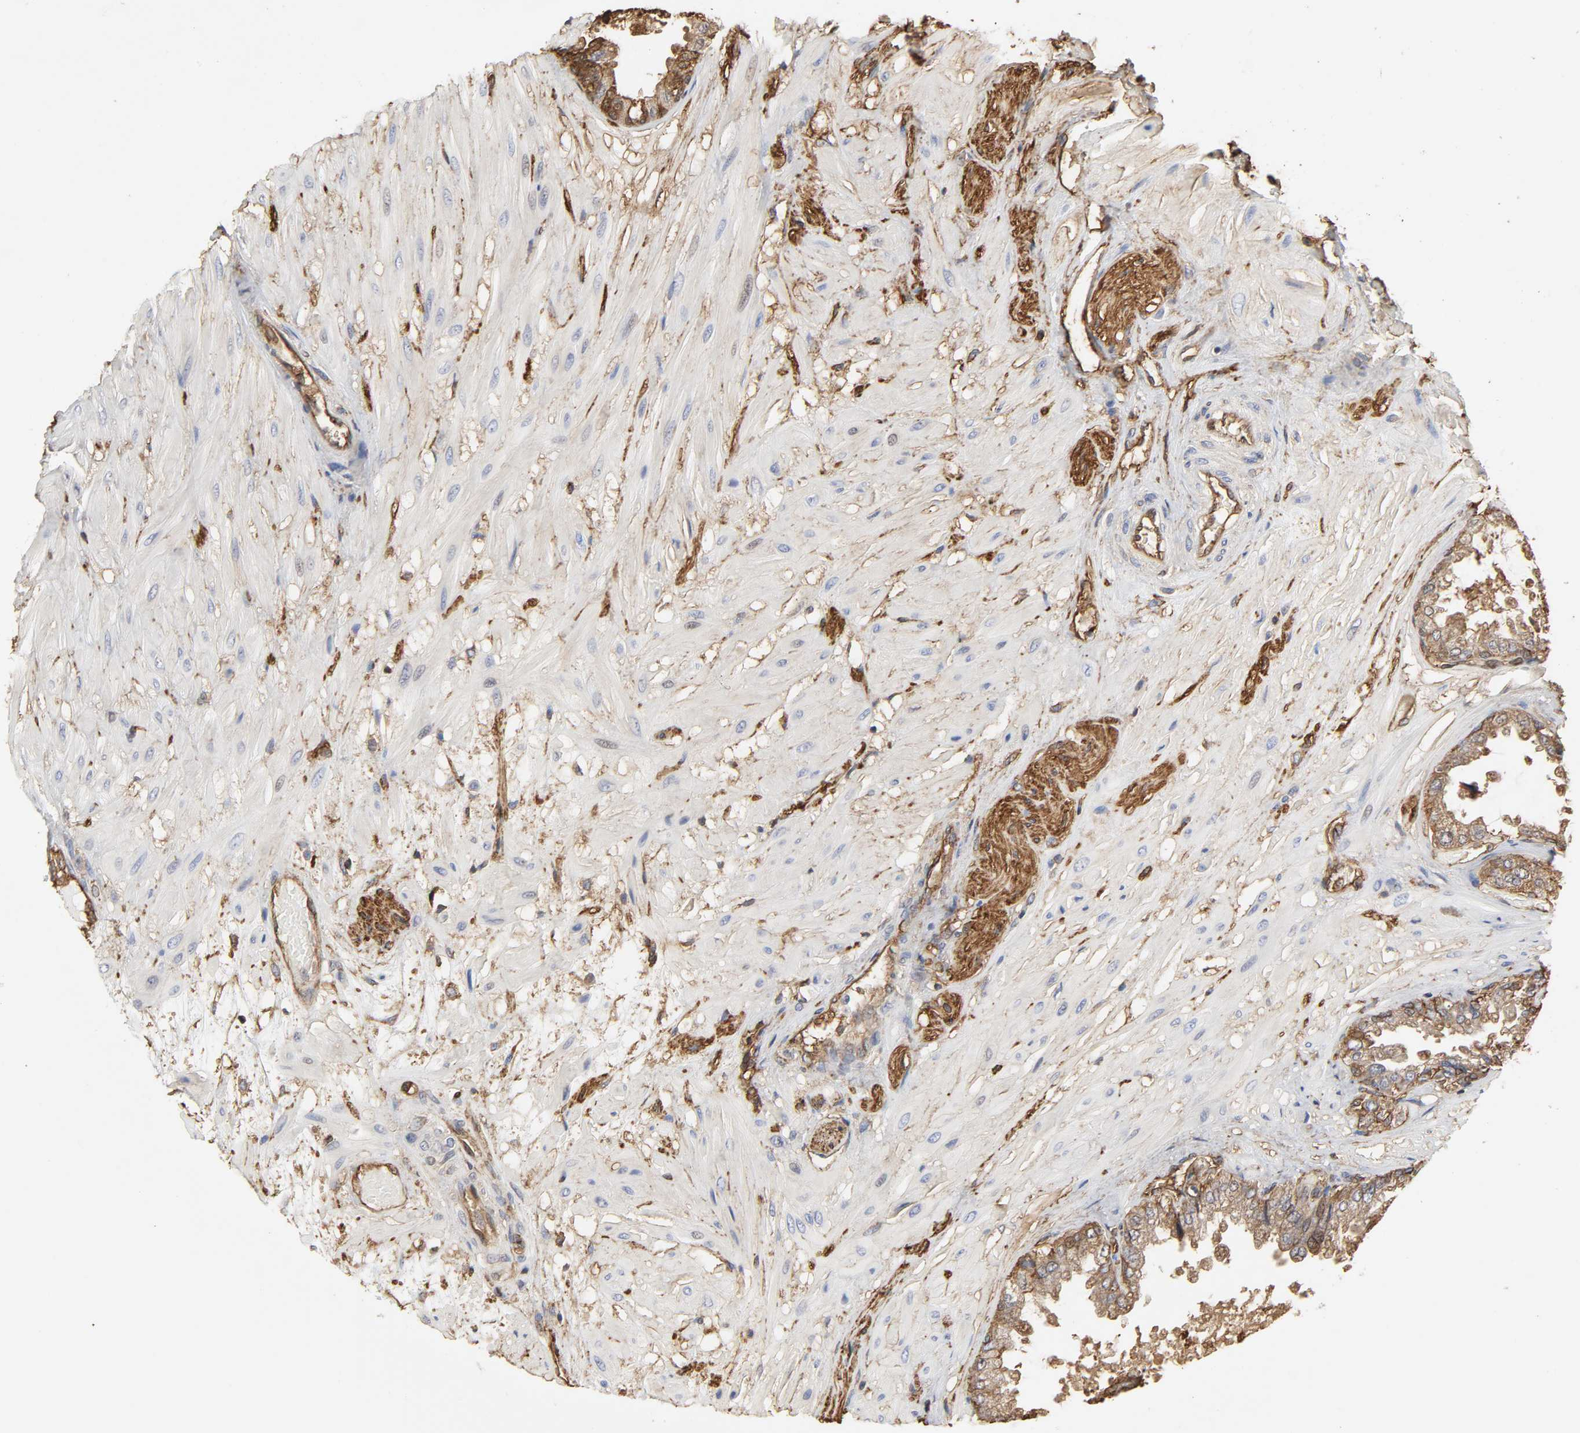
{"staining": {"intensity": "moderate", "quantity": ">75%", "location": "cytoplasmic/membranous"}, "tissue": "seminal vesicle", "cell_type": "Glandular cells", "image_type": "normal", "snomed": [{"axis": "morphology", "description": "Normal tissue, NOS"}, {"axis": "topography", "description": "Seminal veicle"}], "caption": "Glandular cells display moderate cytoplasmic/membranous expression in about >75% of cells in normal seminal vesicle.", "gene": "ANXA2", "patient": {"sex": "male", "age": 46}}